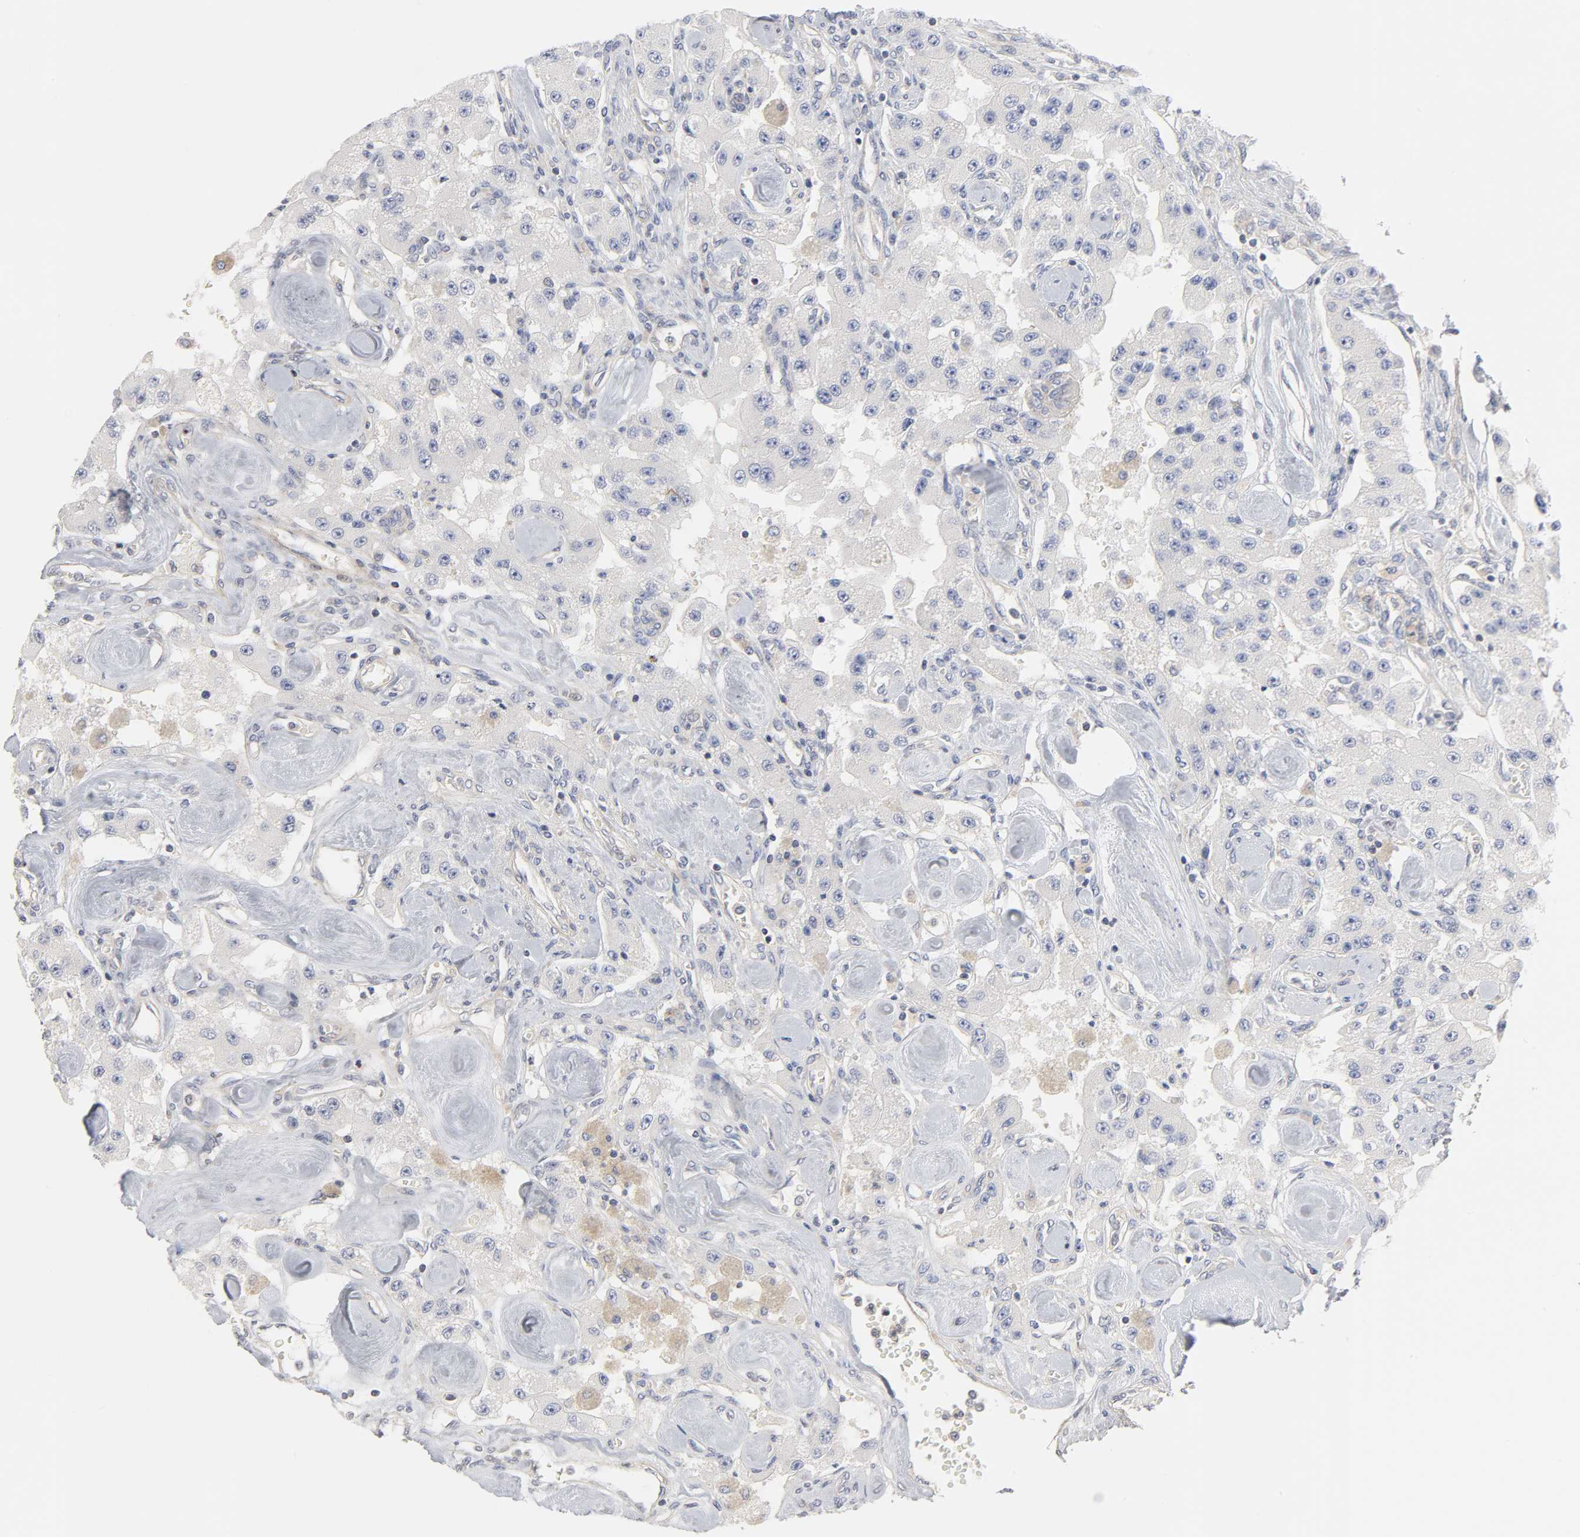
{"staining": {"intensity": "negative", "quantity": "none", "location": "none"}, "tissue": "carcinoid", "cell_type": "Tumor cells", "image_type": "cancer", "snomed": [{"axis": "morphology", "description": "Carcinoid, malignant, NOS"}, {"axis": "topography", "description": "Pancreas"}], "caption": "Immunohistochemistry histopathology image of carcinoid stained for a protein (brown), which reveals no staining in tumor cells. (Immunohistochemistry, brightfield microscopy, high magnification).", "gene": "ROCK1", "patient": {"sex": "male", "age": 41}}